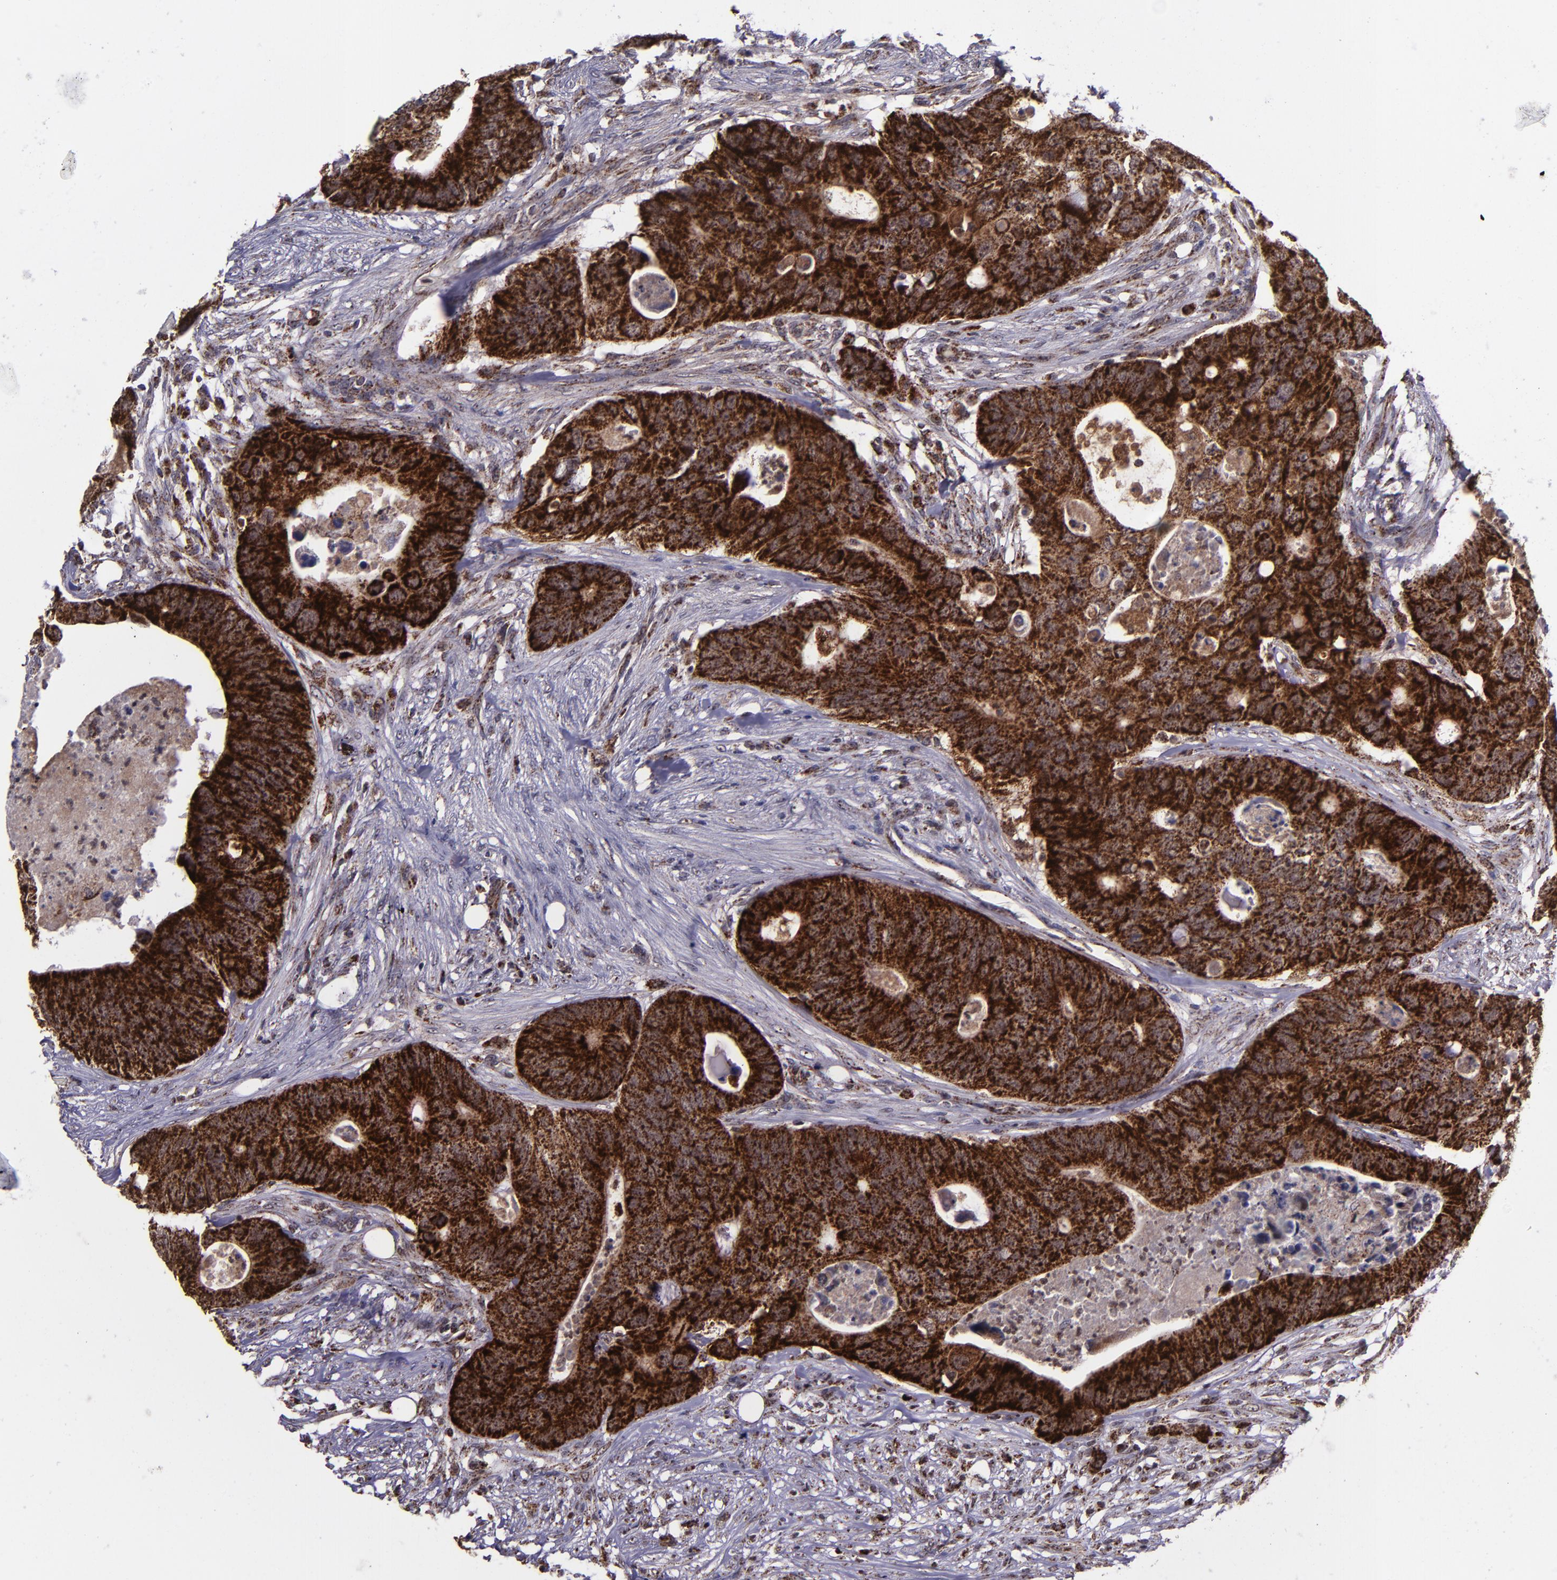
{"staining": {"intensity": "strong", "quantity": ">75%", "location": "cytoplasmic/membranous"}, "tissue": "colorectal cancer", "cell_type": "Tumor cells", "image_type": "cancer", "snomed": [{"axis": "morphology", "description": "Adenocarcinoma, NOS"}, {"axis": "topography", "description": "Colon"}], "caption": "Colorectal cancer stained with immunohistochemistry (IHC) demonstrates strong cytoplasmic/membranous staining in approximately >75% of tumor cells.", "gene": "LONP1", "patient": {"sex": "male", "age": 71}}